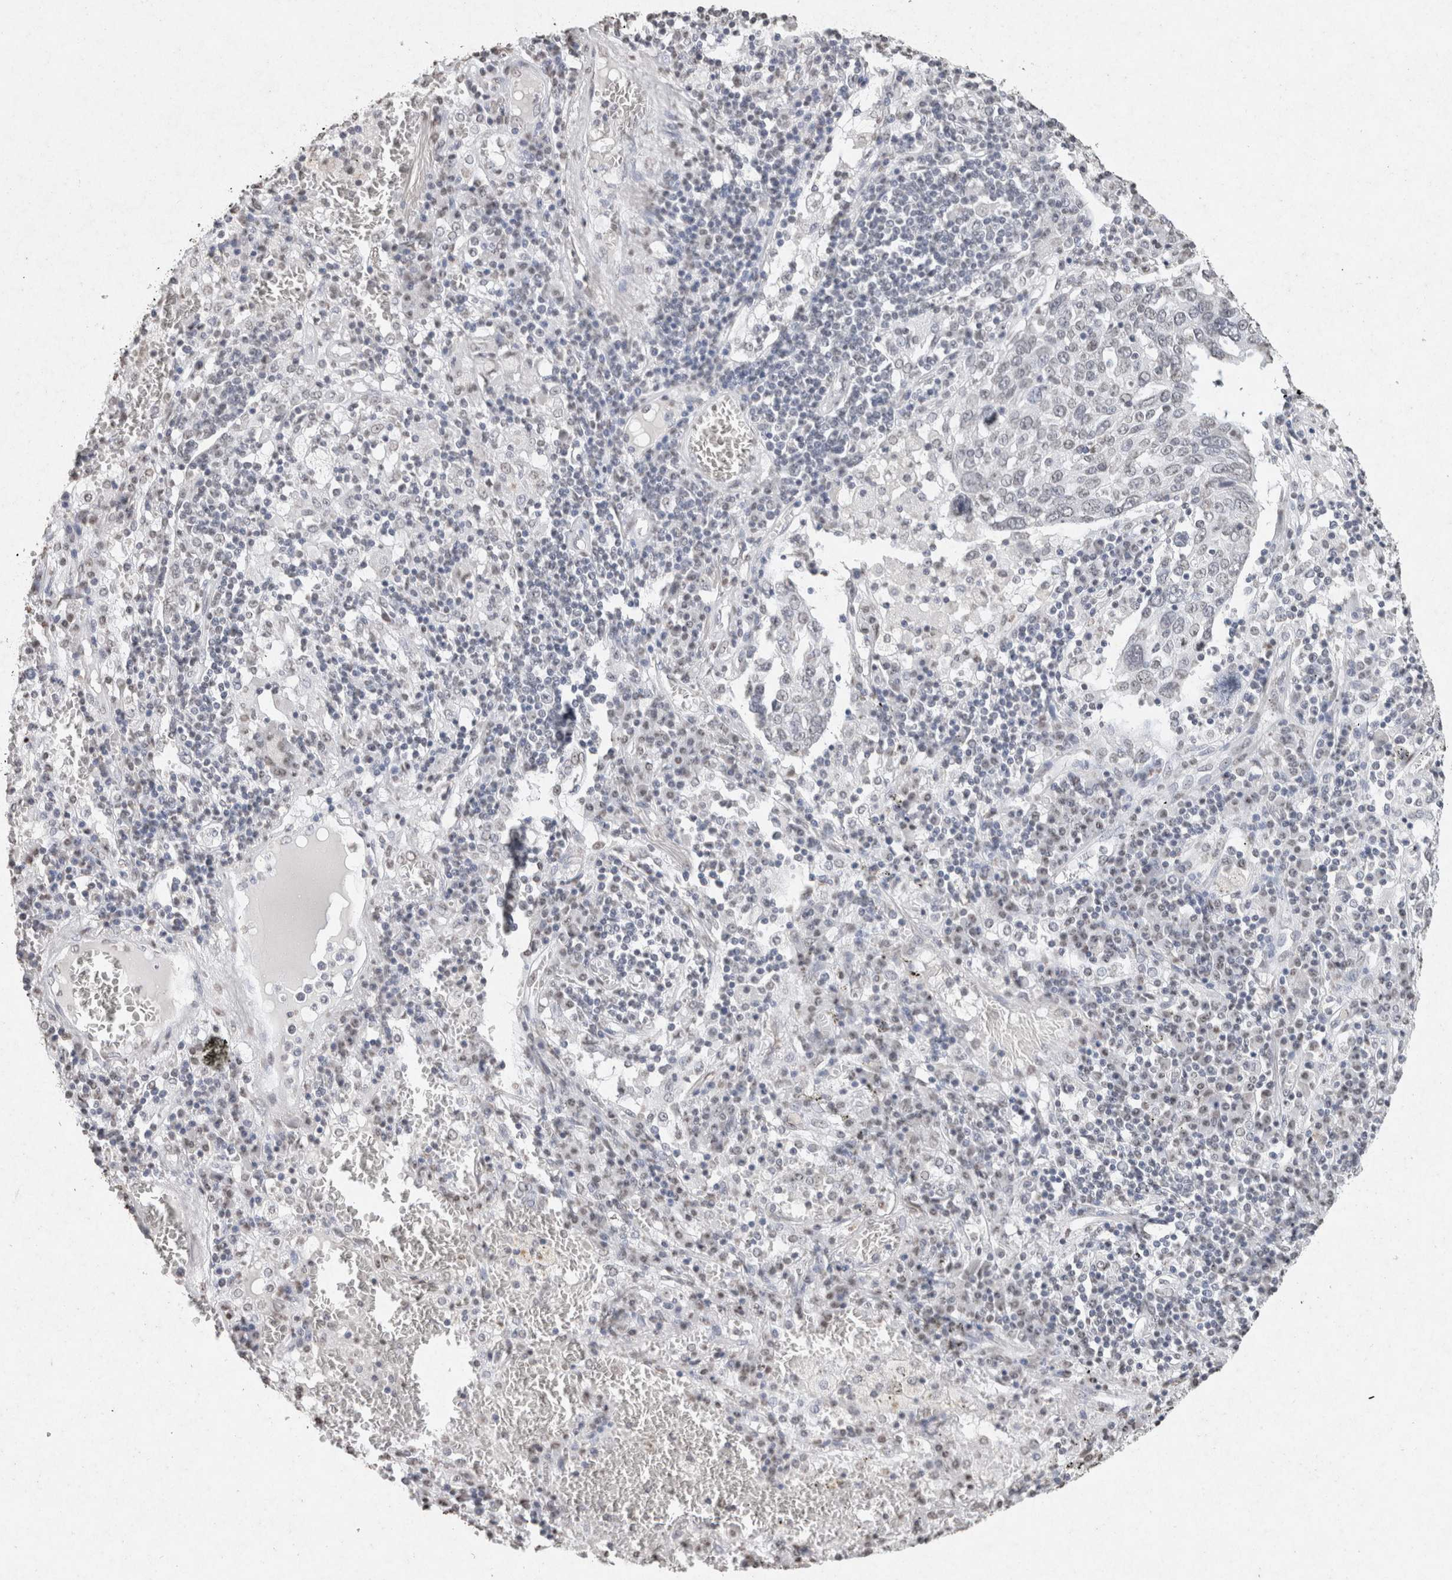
{"staining": {"intensity": "negative", "quantity": "none", "location": "none"}, "tissue": "lung cancer", "cell_type": "Tumor cells", "image_type": "cancer", "snomed": [{"axis": "morphology", "description": "Squamous cell carcinoma, NOS"}, {"axis": "topography", "description": "Lung"}], "caption": "Immunohistochemistry (IHC) of lung cancer shows no staining in tumor cells.", "gene": "CNTN1", "patient": {"sex": "male", "age": 65}}